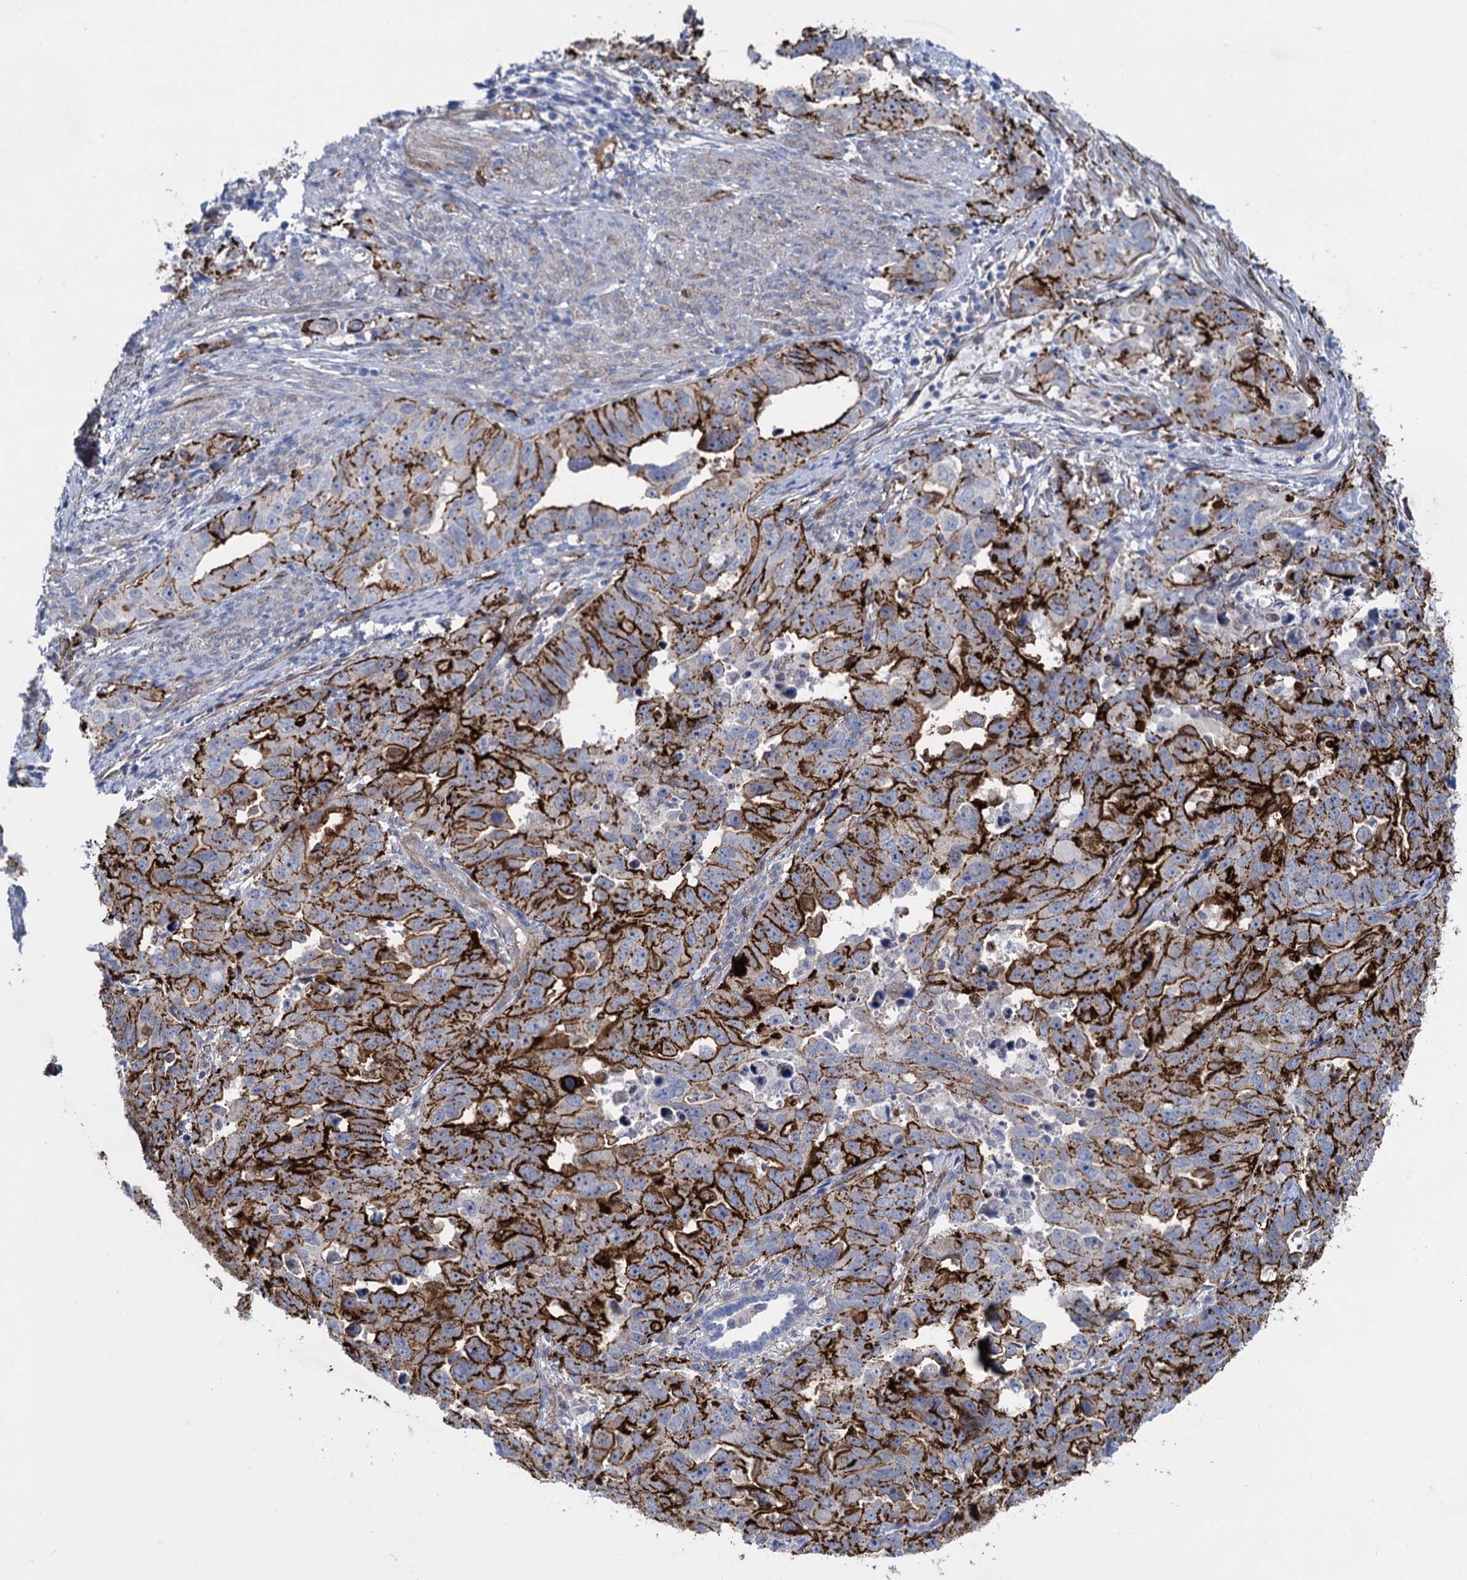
{"staining": {"intensity": "strong", "quantity": ">75%", "location": "cytoplasmic/membranous"}, "tissue": "endometrial cancer", "cell_type": "Tumor cells", "image_type": "cancer", "snomed": [{"axis": "morphology", "description": "Adenocarcinoma, NOS"}, {"axis": "topography", "description": "Endometrium"}], "caption": "A histopathology image of endometrial adenocarcinoma stained for a protein shows strong cytoplasmic/membranous brown staining in tumor cells.", "gene": "SNCG", "patient": {"sex": "female", "age": 65}}